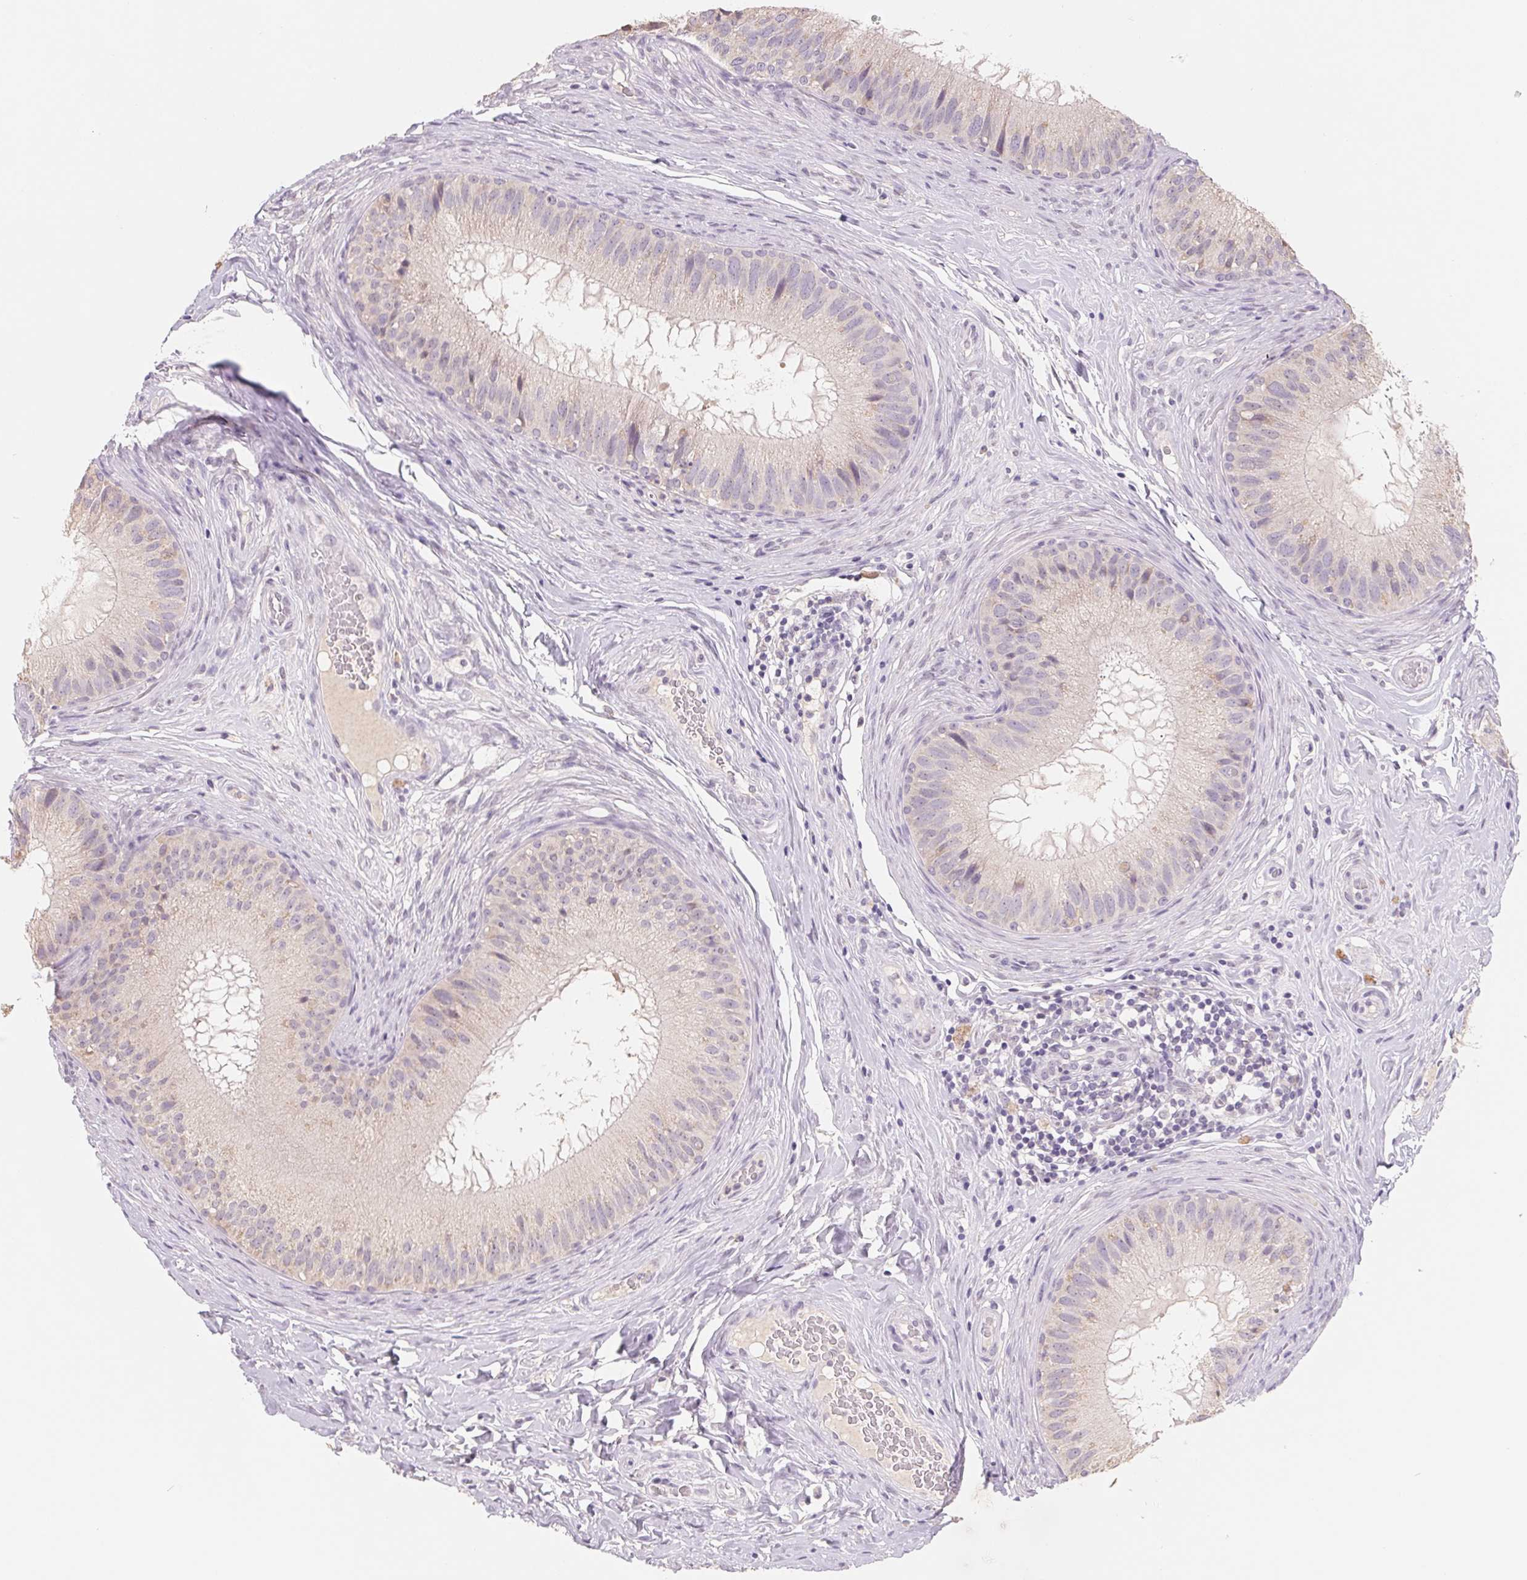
{"staining": {"intensity": "moderate", "quantity": "<25%", "location": "cytoplasmic/membranous"}, "tissue": "epididymis", "cell_type": "Glandular cells", "image_type": "normal", "snomed": [{"axis": "morphology", "description": "Normal tissue, NOS"}, {"axis": "topography", "description": "Epididymis"}], "caption": "Immunohistochemistry (IHC) of benign human epididymis demonstrates low levels of moderate cytoplasmic/membranous staining in approximately <25% of glandular cells. Nuclei are stained in blue.", "gene": "PNMA8B", "patient": {"sex": "male", "age": 34}}